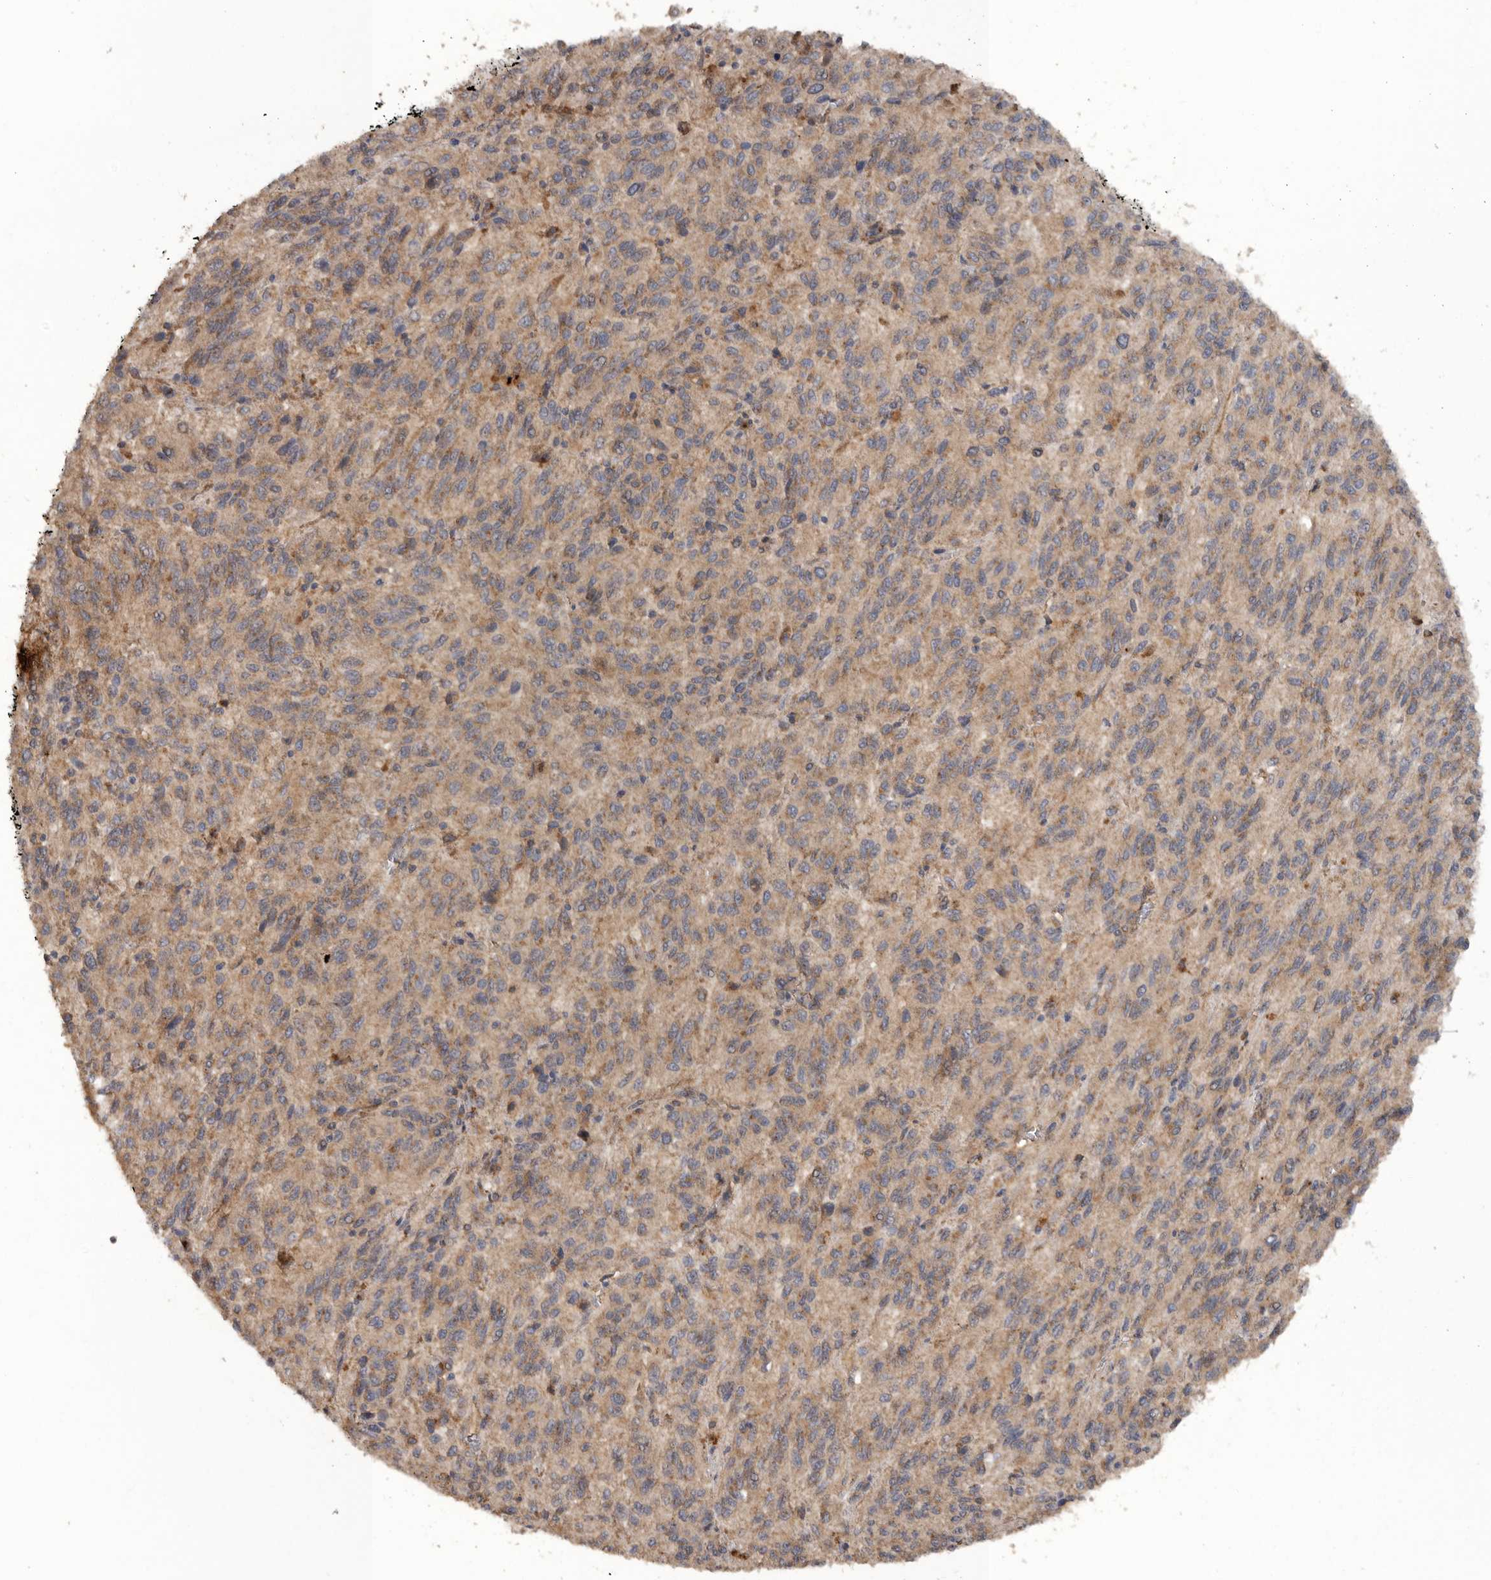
{"staining": {"intensity": "weak", "quantity": ">75%", "location": "cytoplasmic/membranous"}, "tissue": "melanoma", "cell_type": "Tumor cells", "image_type": "cancer", "snomed": [{"axis": "morphology", "description": "Malignant melanoma, Metastatic site"}, {"axis": "topography", "description": "Lung"}], "caption": "A low amount of weak cytoplasmic/membranous staining is identified in about >75% of tumor cells in malignant melanoma (metastatic site) tissue.", "gene": "PODXL2", "patient": {"sex": "male", "age": 64}}